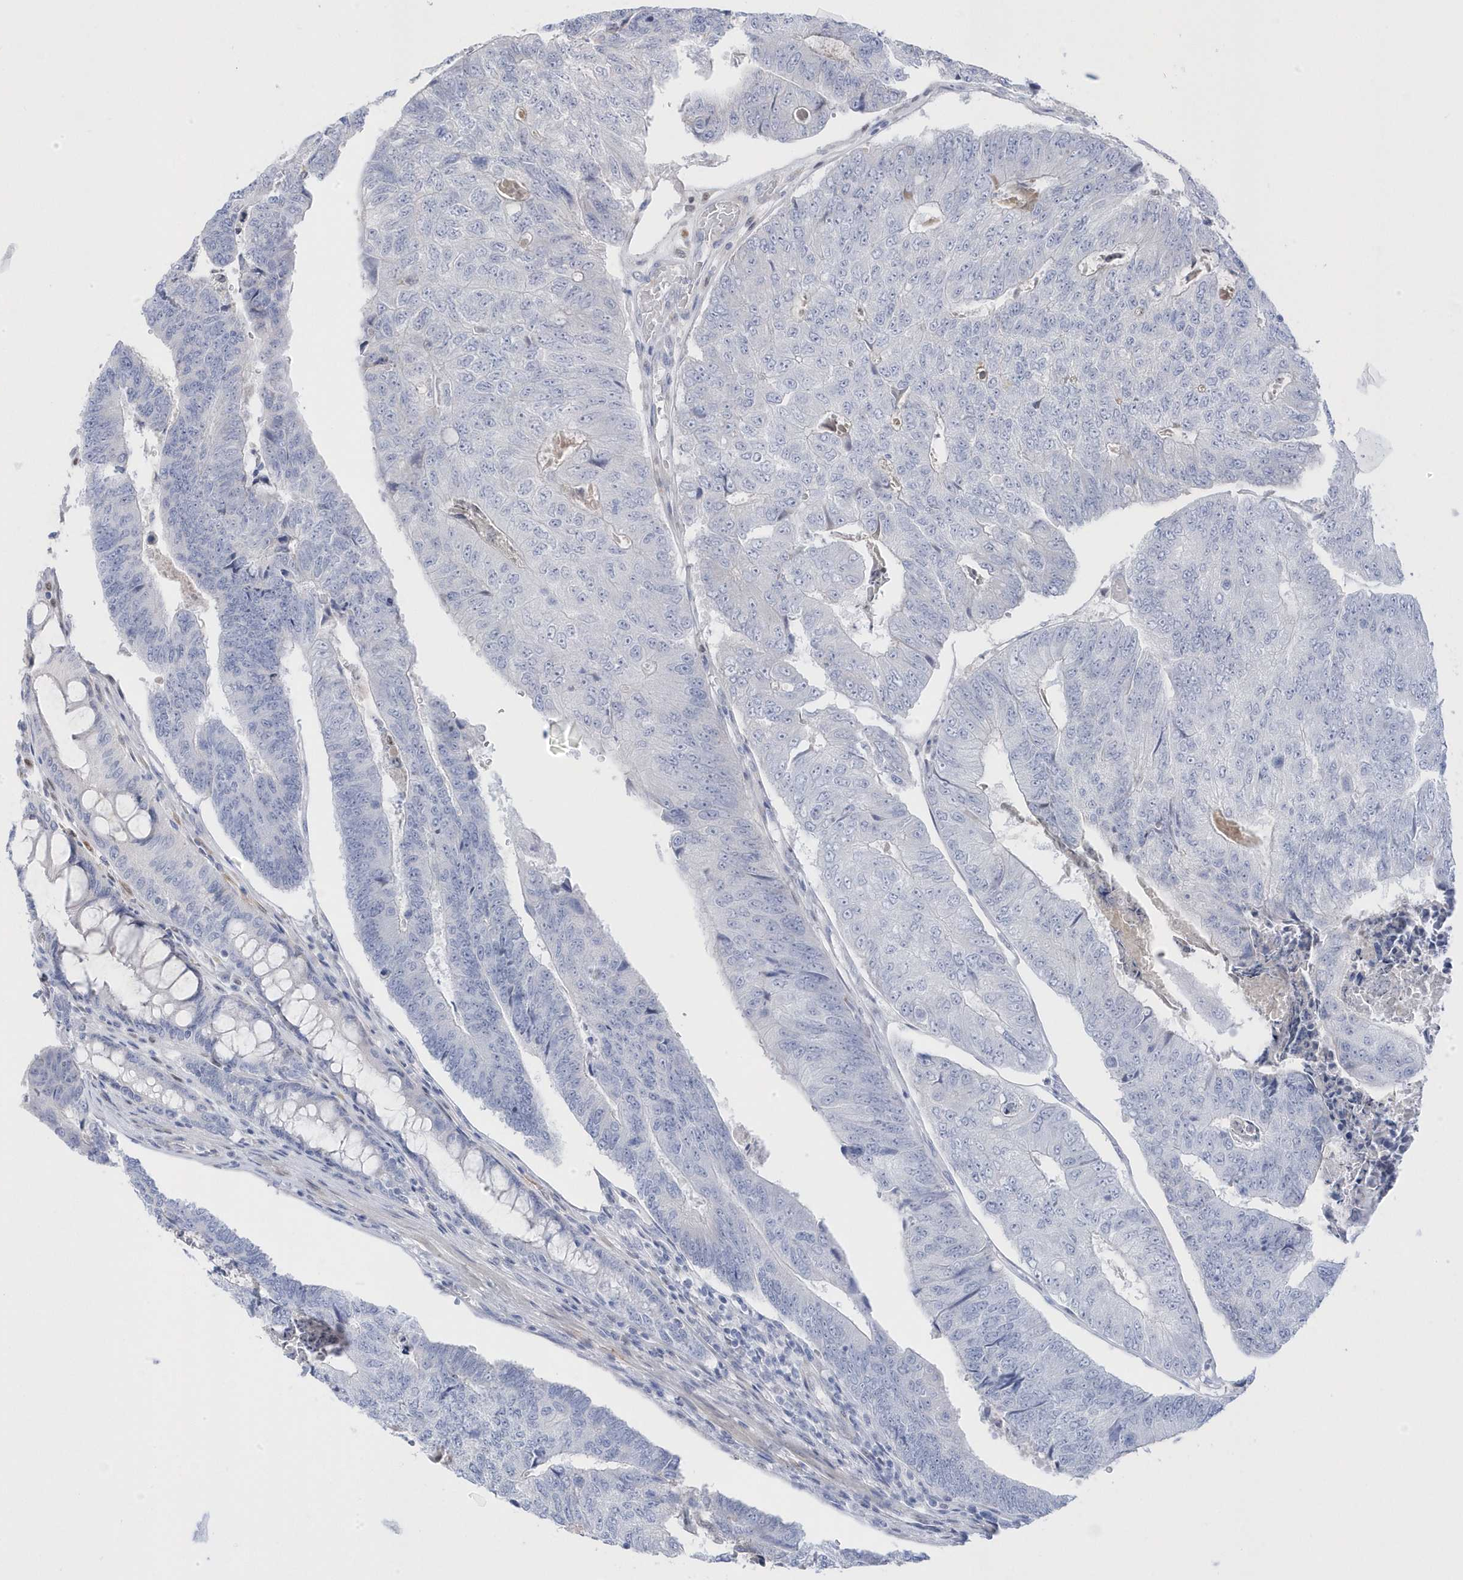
{"staining": {"intensity": "negative", "quantity": "none", "location": "none"}, "tissue": "colorectal cancer", "cell_type": "Tumor cells", "image_type": "cancer", "snomed": [{"axis": "morphology", "description": "Adenocarcinoma, NOS"}, {"axis": "topography", "description": "Colon"}], "caption": "High magnification brightfield microscopy of colorectal adenocarcinoma stained with DAB (brown) and counterstained with hematoxylin (blue): tumor cells show no significant positivity.", "gene": "GTPBP6", "patient": {"sex": "female", "age": 67}}